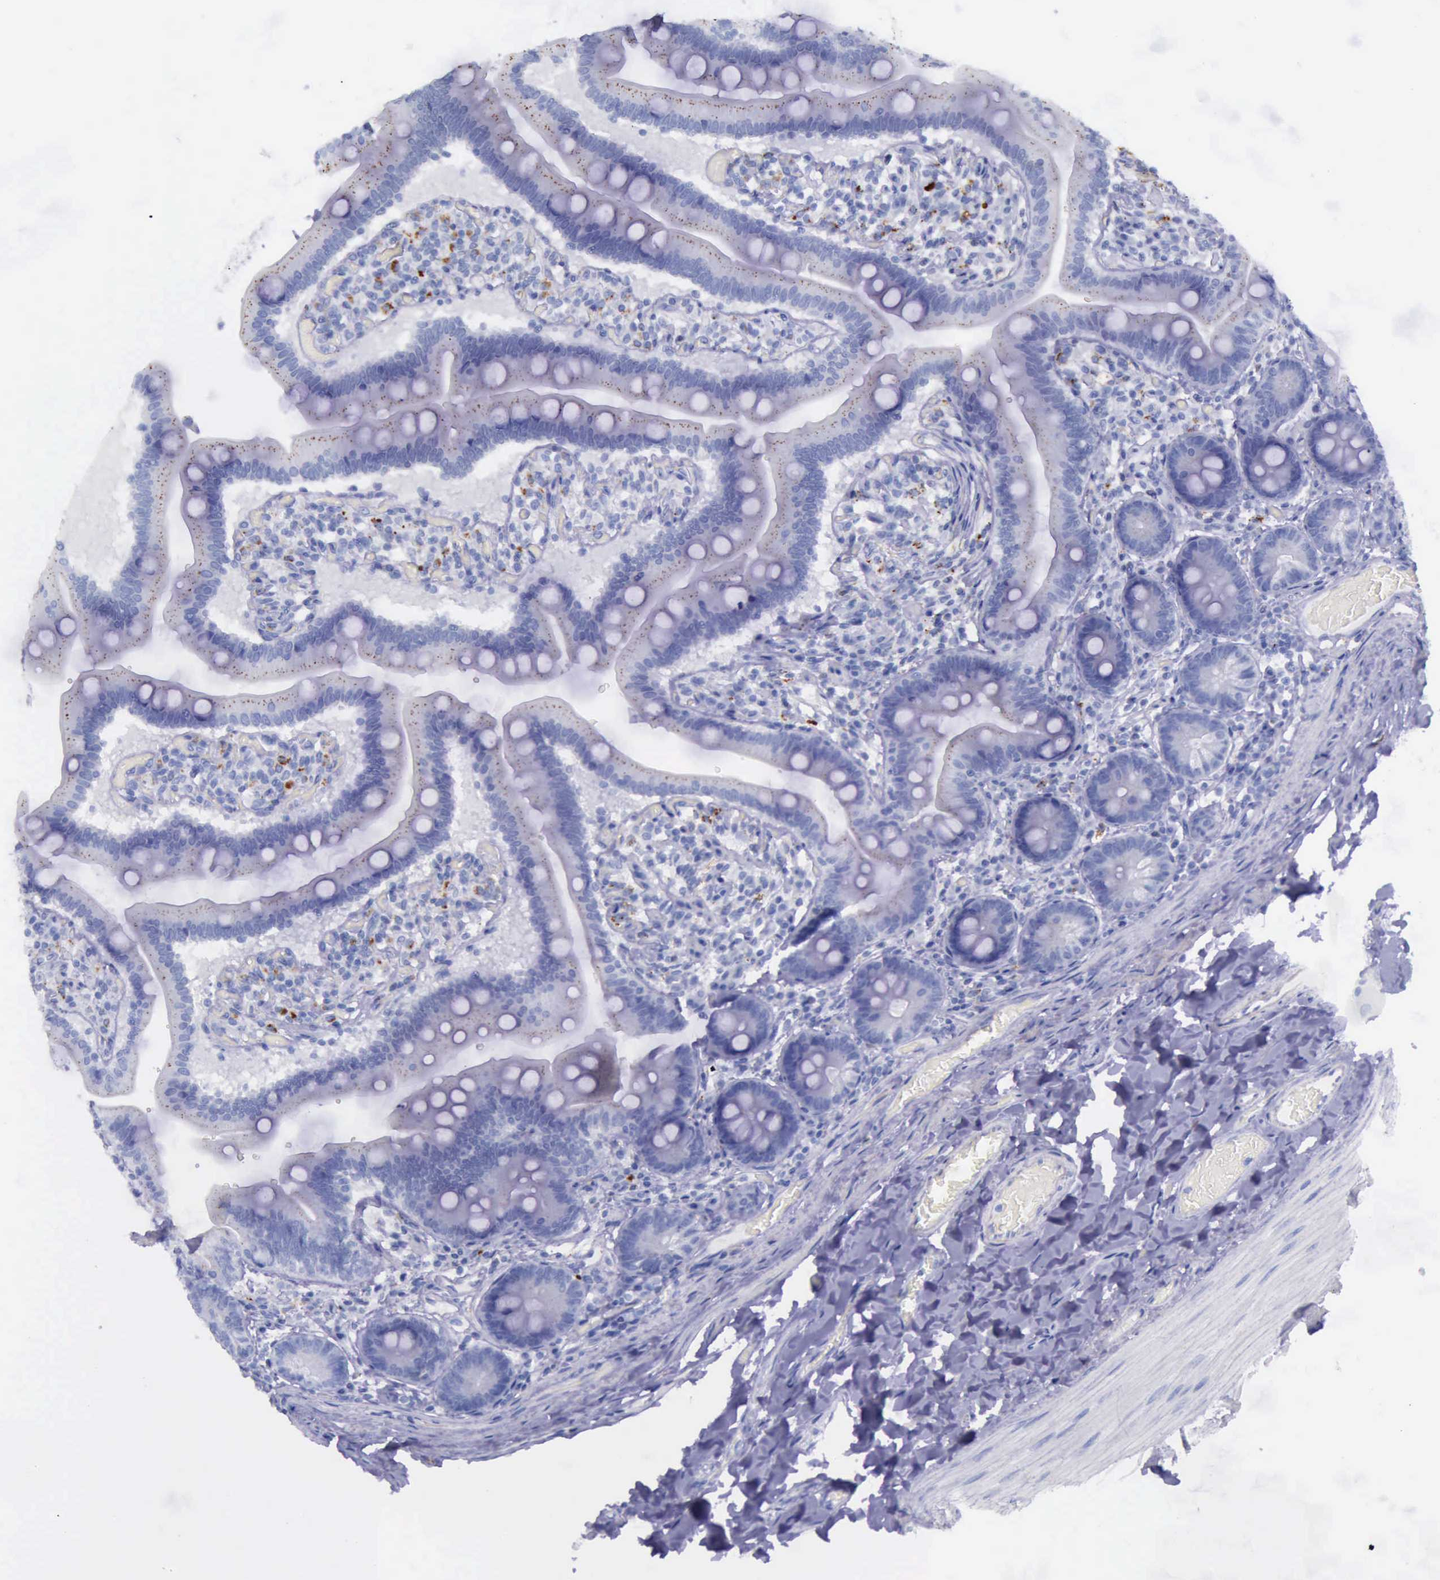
{"staining": {"intensity": "weak", "quantity": "25%-75%", "location": "cytoplasmic/membranous"}, "tissue": "duodenum", "cell_type": "Glandular cells", "image_type": "normal", "snomed": [{"axis": "morphology", "description": "Normal tissue, NOS"}, {"axis": "topography", "description": "Duodenum"}], "caption": "A brown stain labels weak cytoplasmic/membranous expression of a protein in glandular cells of normal human duodenum.", "gene": "GLA", "patient": {"sex": "male", "age": 66}}